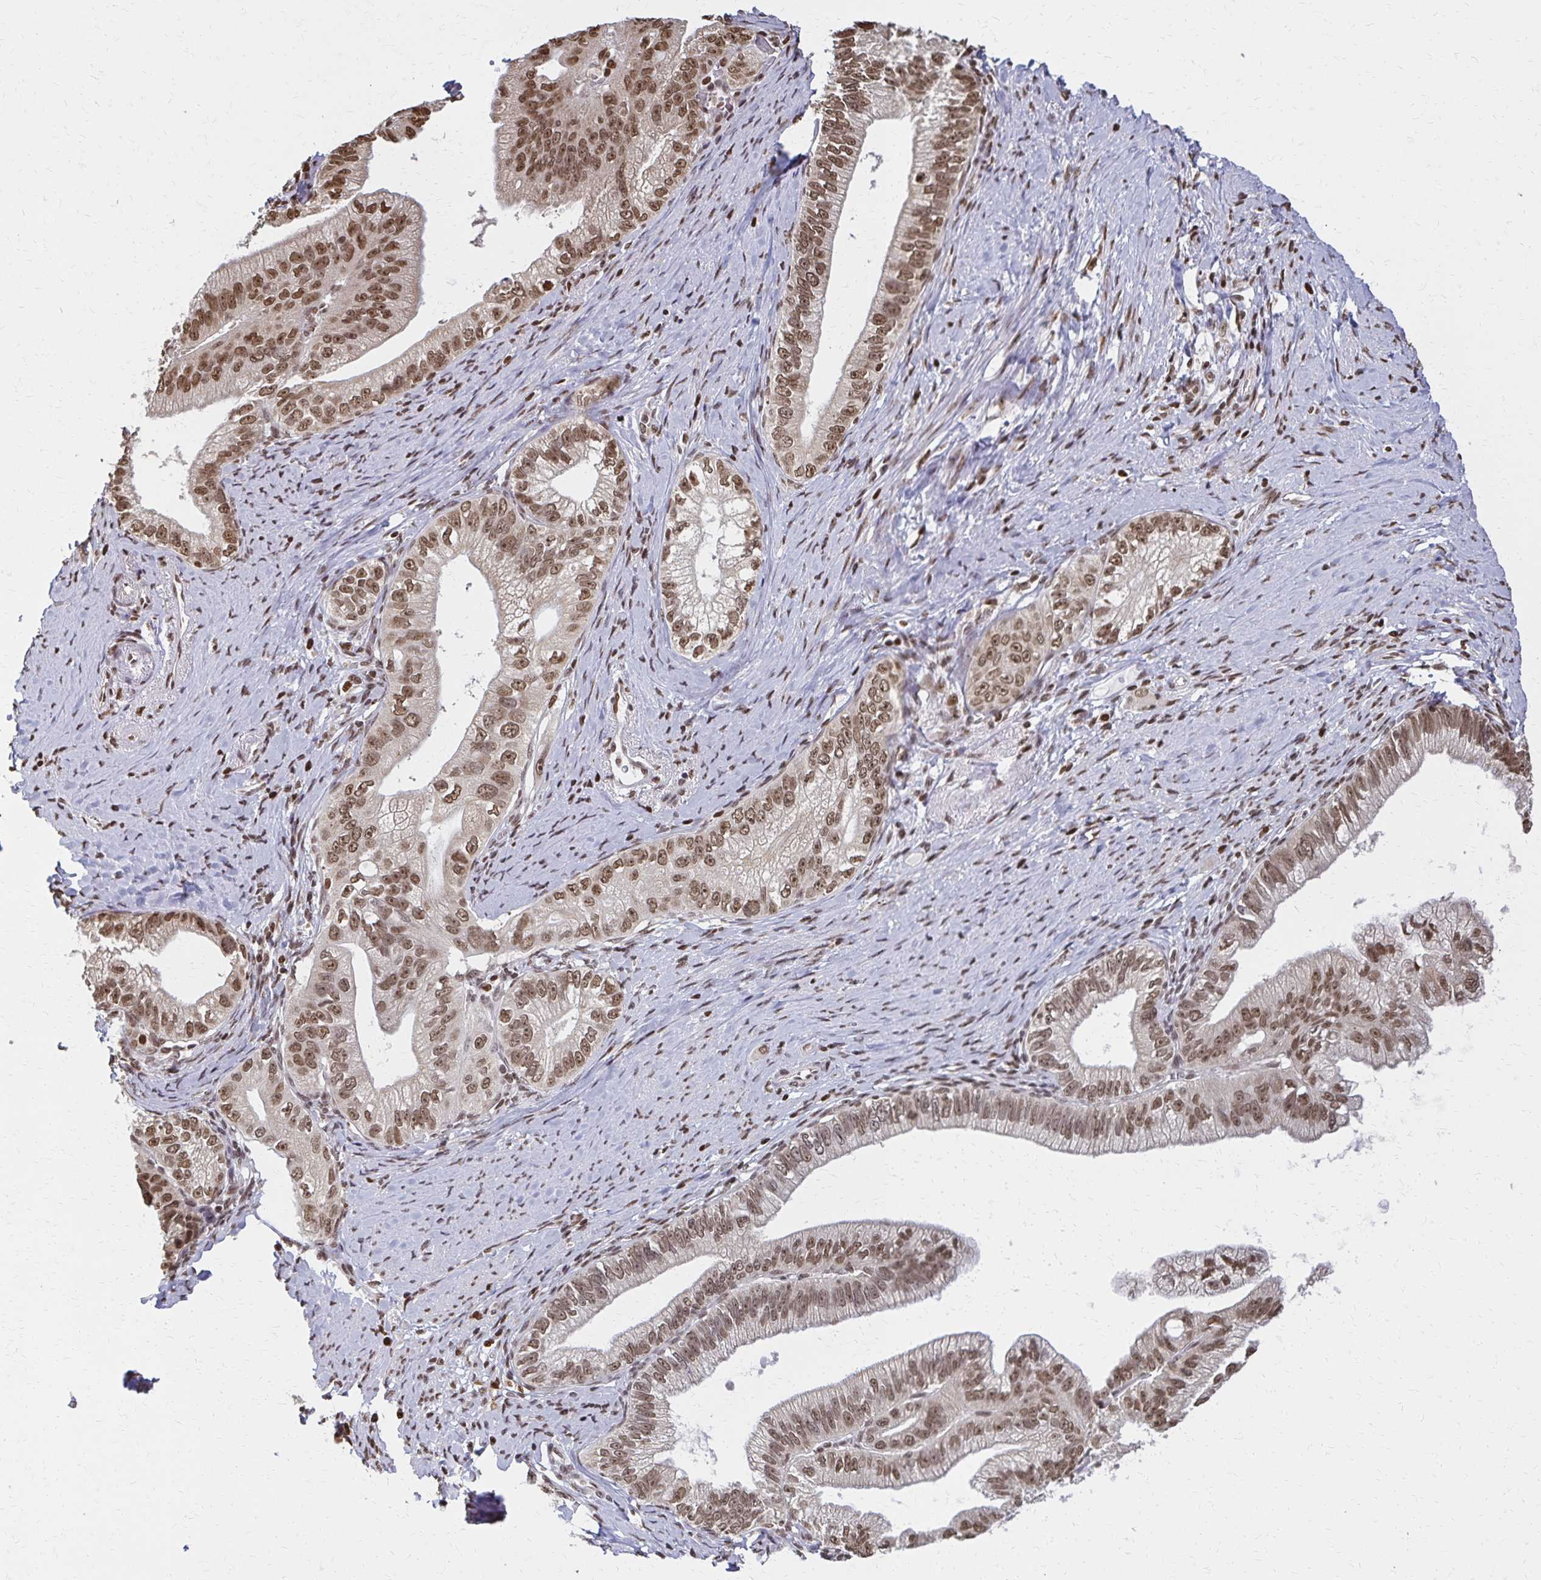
{"staining": {"intensity": "moderate", "quantity": ">75%", "location": "nuclear"}, "tissue": "pancreatic cancer", "cell_type": "Tumor cells", "image_type": "cancer", "snomed": [{"axis": "morphology", "description": "Adenocarcinoma, NOS"}, {"axis": "topography", "description": "Pancreas"}], "caption": "IHC of human adenocarcinoma (pancreatic) reveals medium levels of moderate nuclear positivity in approximately >75% of tumor cells.", "gene": "HOXA9", "patient": {"sex": "male", "age": 70}}